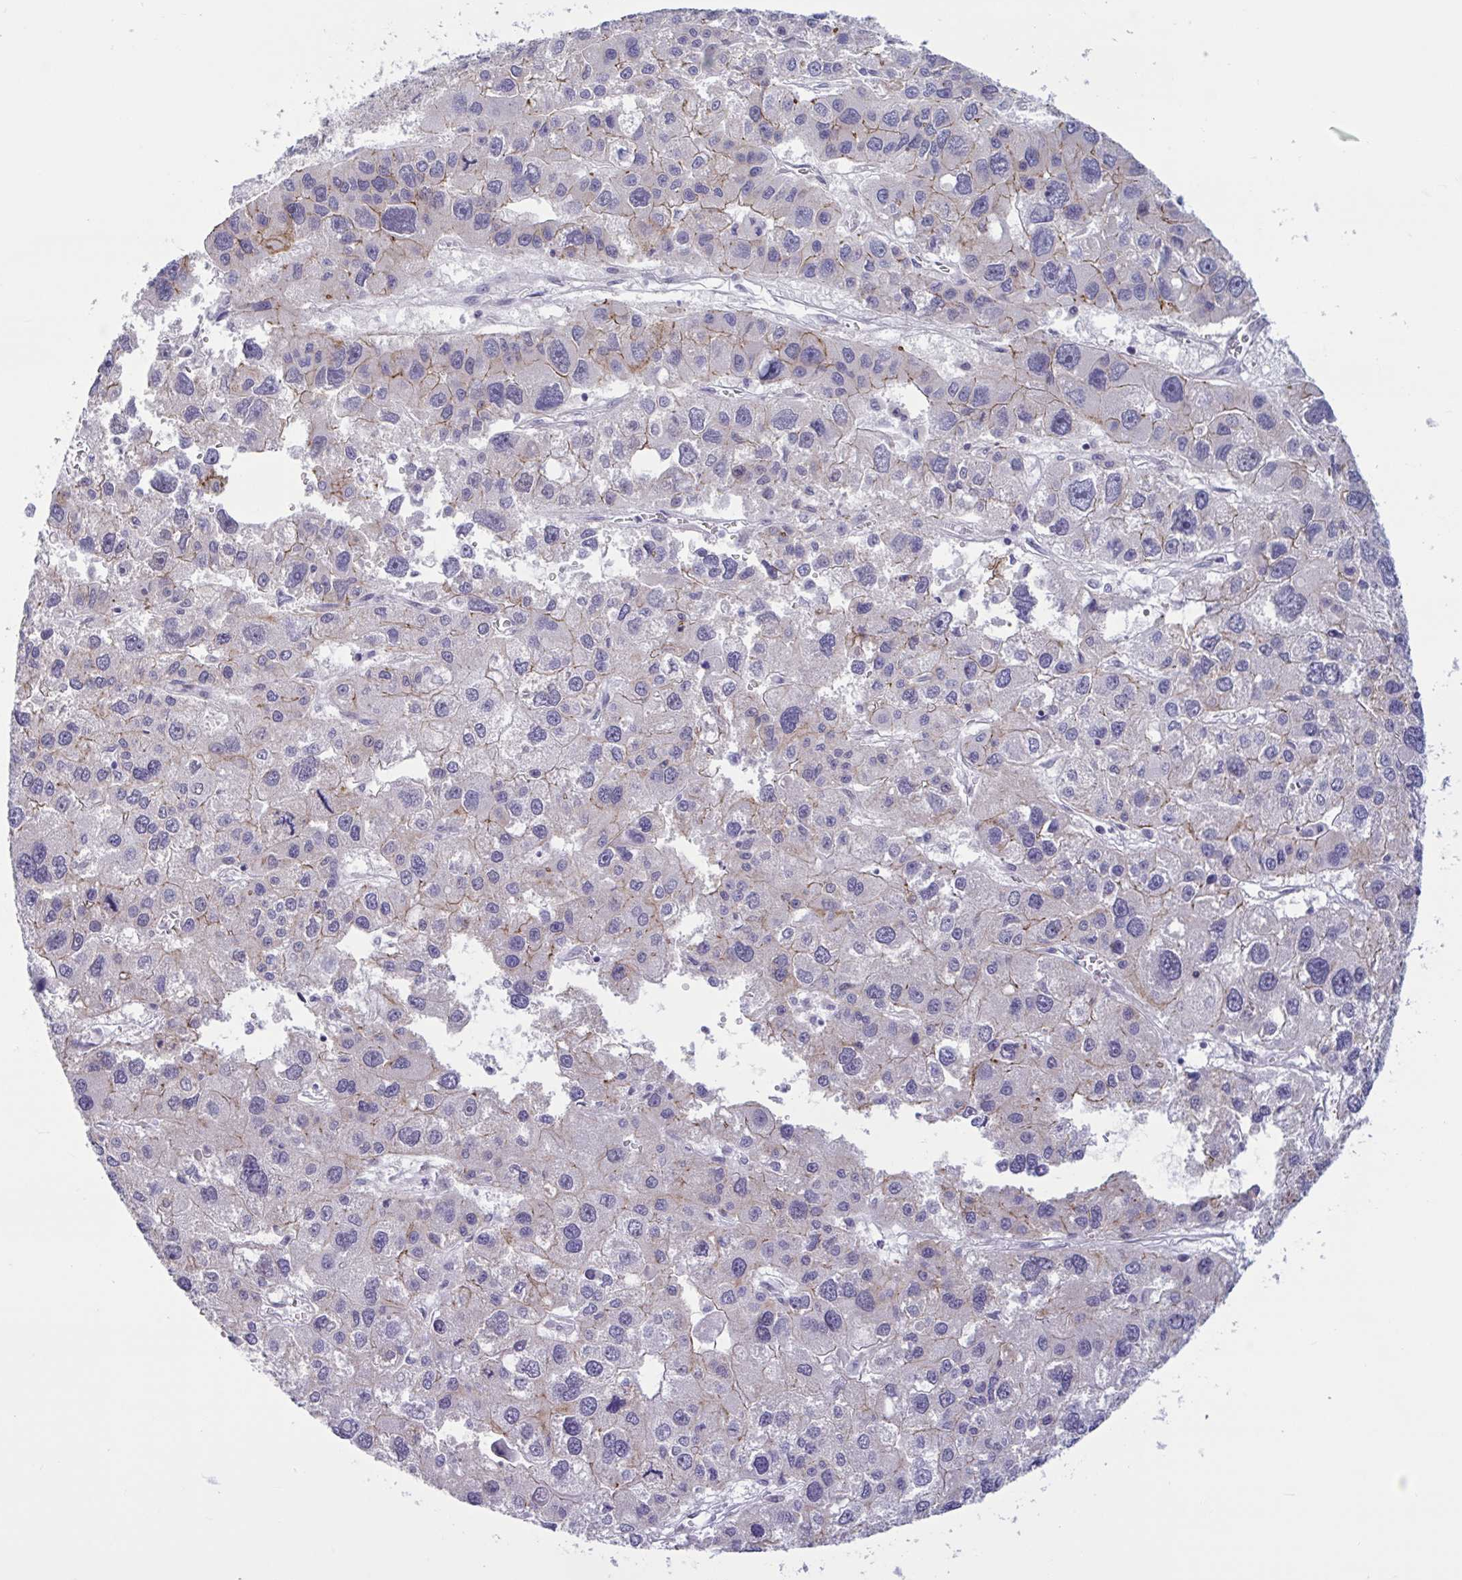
{"staining": {"intensity": "moderate", "quantity": "<25%", "location": "cytoplasmic/membranous"}, "tissue": "liver cancer", "cell_type": "Tumor cells", "image_type": "cancer", "snomed": [{"axis": "morphology", "description": "Carcinoma, Hepatocellular, NOS"}, {"axis": "topography", "description": "Liver"}], "caption": "Protein staining of liver cancer tissue demonstrates moderate cytoplasmic/membranous expression in approximately <25% of tumor cells.", "gene": "CNGB3", "patient": {"sex": "male", "age": 73}}